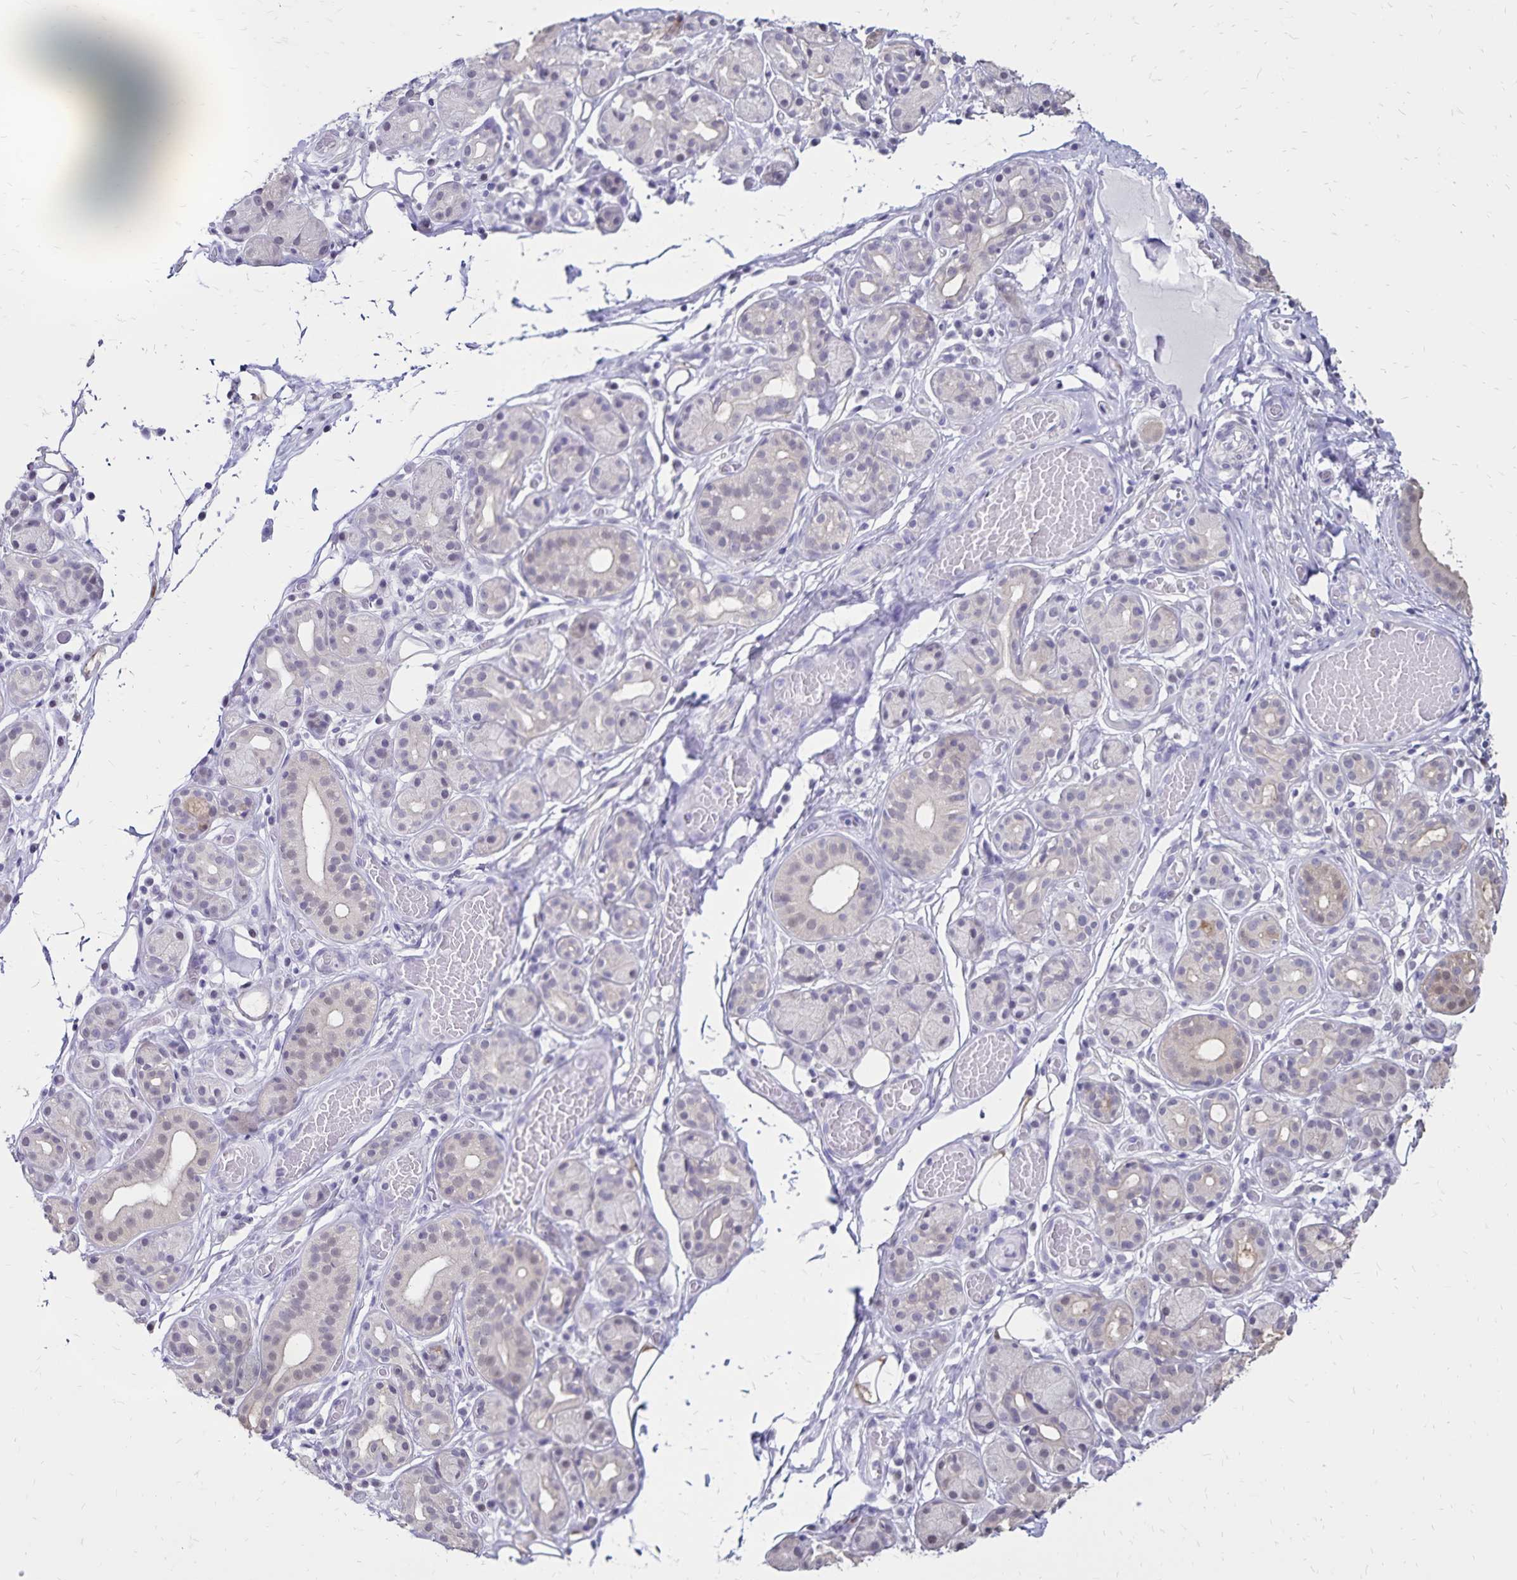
{"staining": {"intensity": "negative", "quantity": "none", "location": "none"}, "tissue": "salivary gland", "cell_type": "Glandular cells", "image_type": "normal", "snomed": [{"axis": "morphology", "description": "Normal tissue, NOS"}, {"axis": "topography", "description": "Salivary gland"}, {"axis": "topography", "description": "Peripheral nerve tissue"}], "caption": "Human salivary gland stained for a protein using immunohistochemistry (IHC) demonstrates no positivity in glandular cells.", "gene": "SH3GL3", "patient": {"sex": "male", "age": 71}}